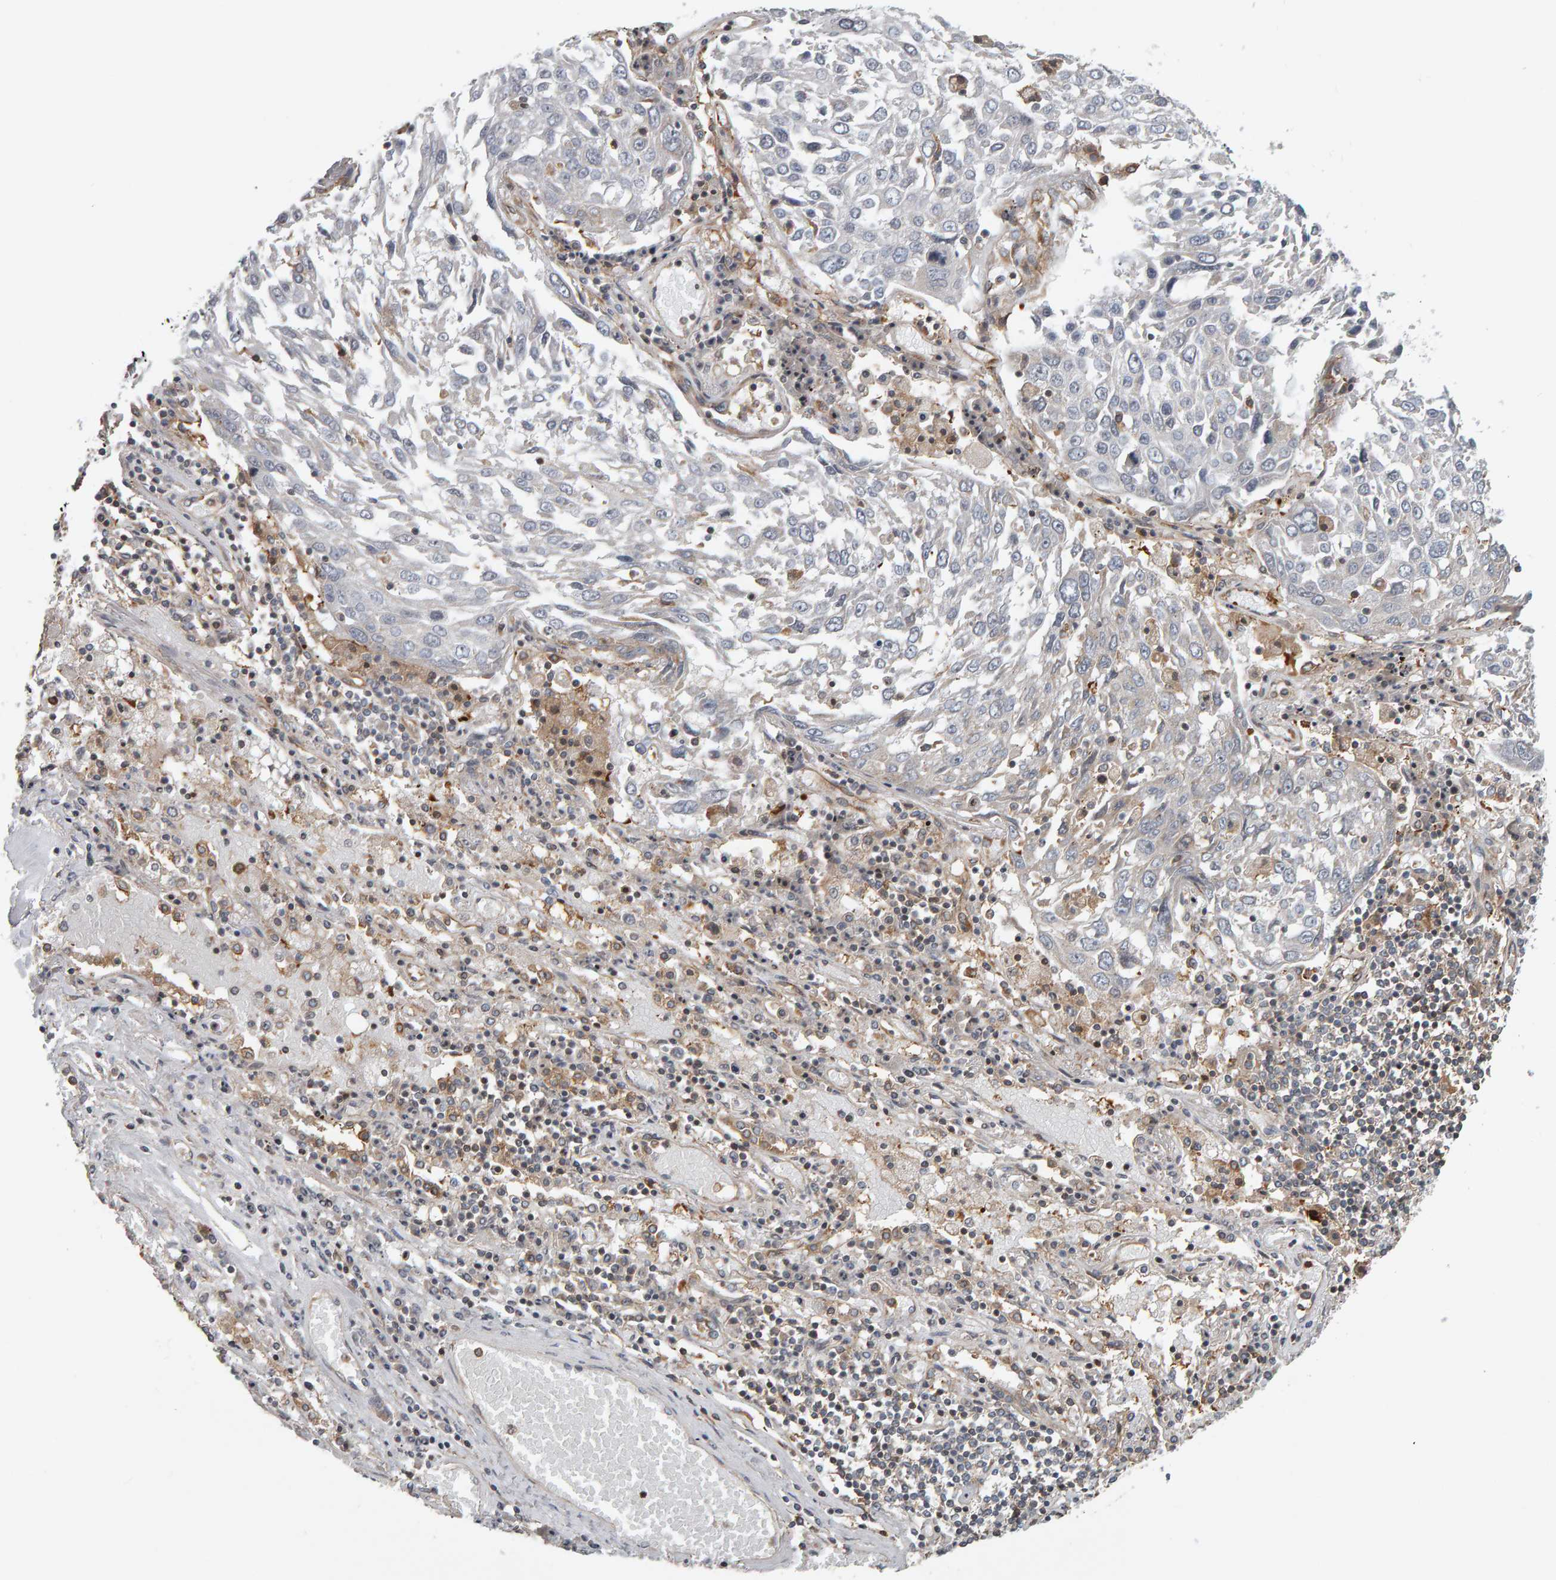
{"staining": {"intensity": "negative", "quantity": "none", "location": "none"}, "tissue": "lung cancer", "cell_type": "Tumor cells", "image_type": "cancer", "snomed": [{"axis": "morphology", "description": "Squamous cell carcinoma, NOS"}, {"axis": "topography", "description": "Lung"}], "caption": "Protein analysis of lung squamous cell carcinoma exhibits no significant staining in tumor cells.", "gene": "C9orf72", "patient": {"sex": "male", "age": 65}}